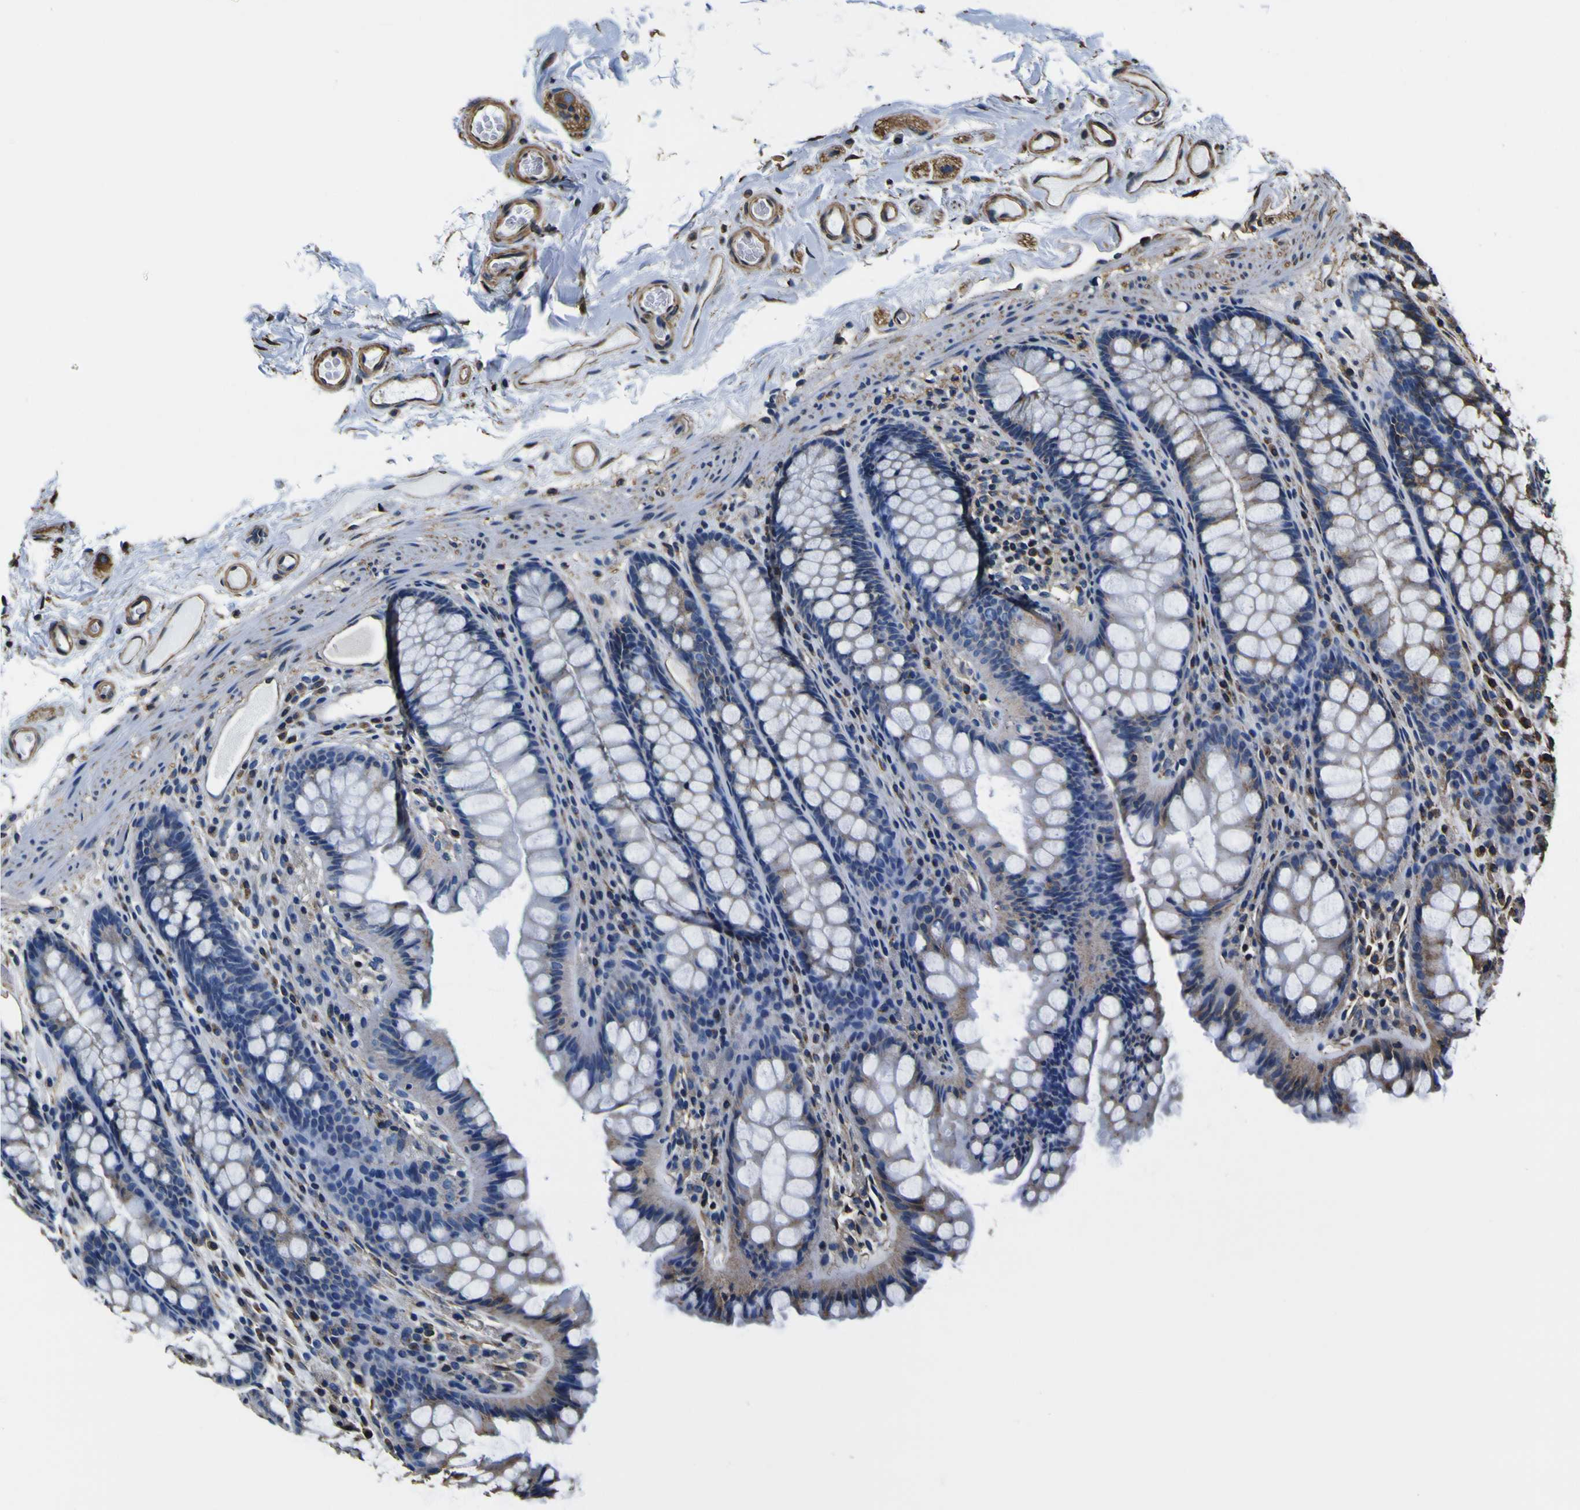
{"staining": {"intensity": "moderate", "quantity": "25%-75%", "location": "cytoplasmic/membranous"}, "tissue": "colon", "cell_type": "Endothelial cells", "image_type": "normal", "snomed": [{"axis": "morphology", "description": "Normal tissue, NOS"}, {"axis": "topography", "description": "Colon"}], "caption": "This image exhibits IHC staining of normal colon, with medium moderate cytoplasmic/membranous staining in about 25%-75% of endothelial cells.", "gene": "TUBA1B", "patient": {"sex": "female", "age": 55}}